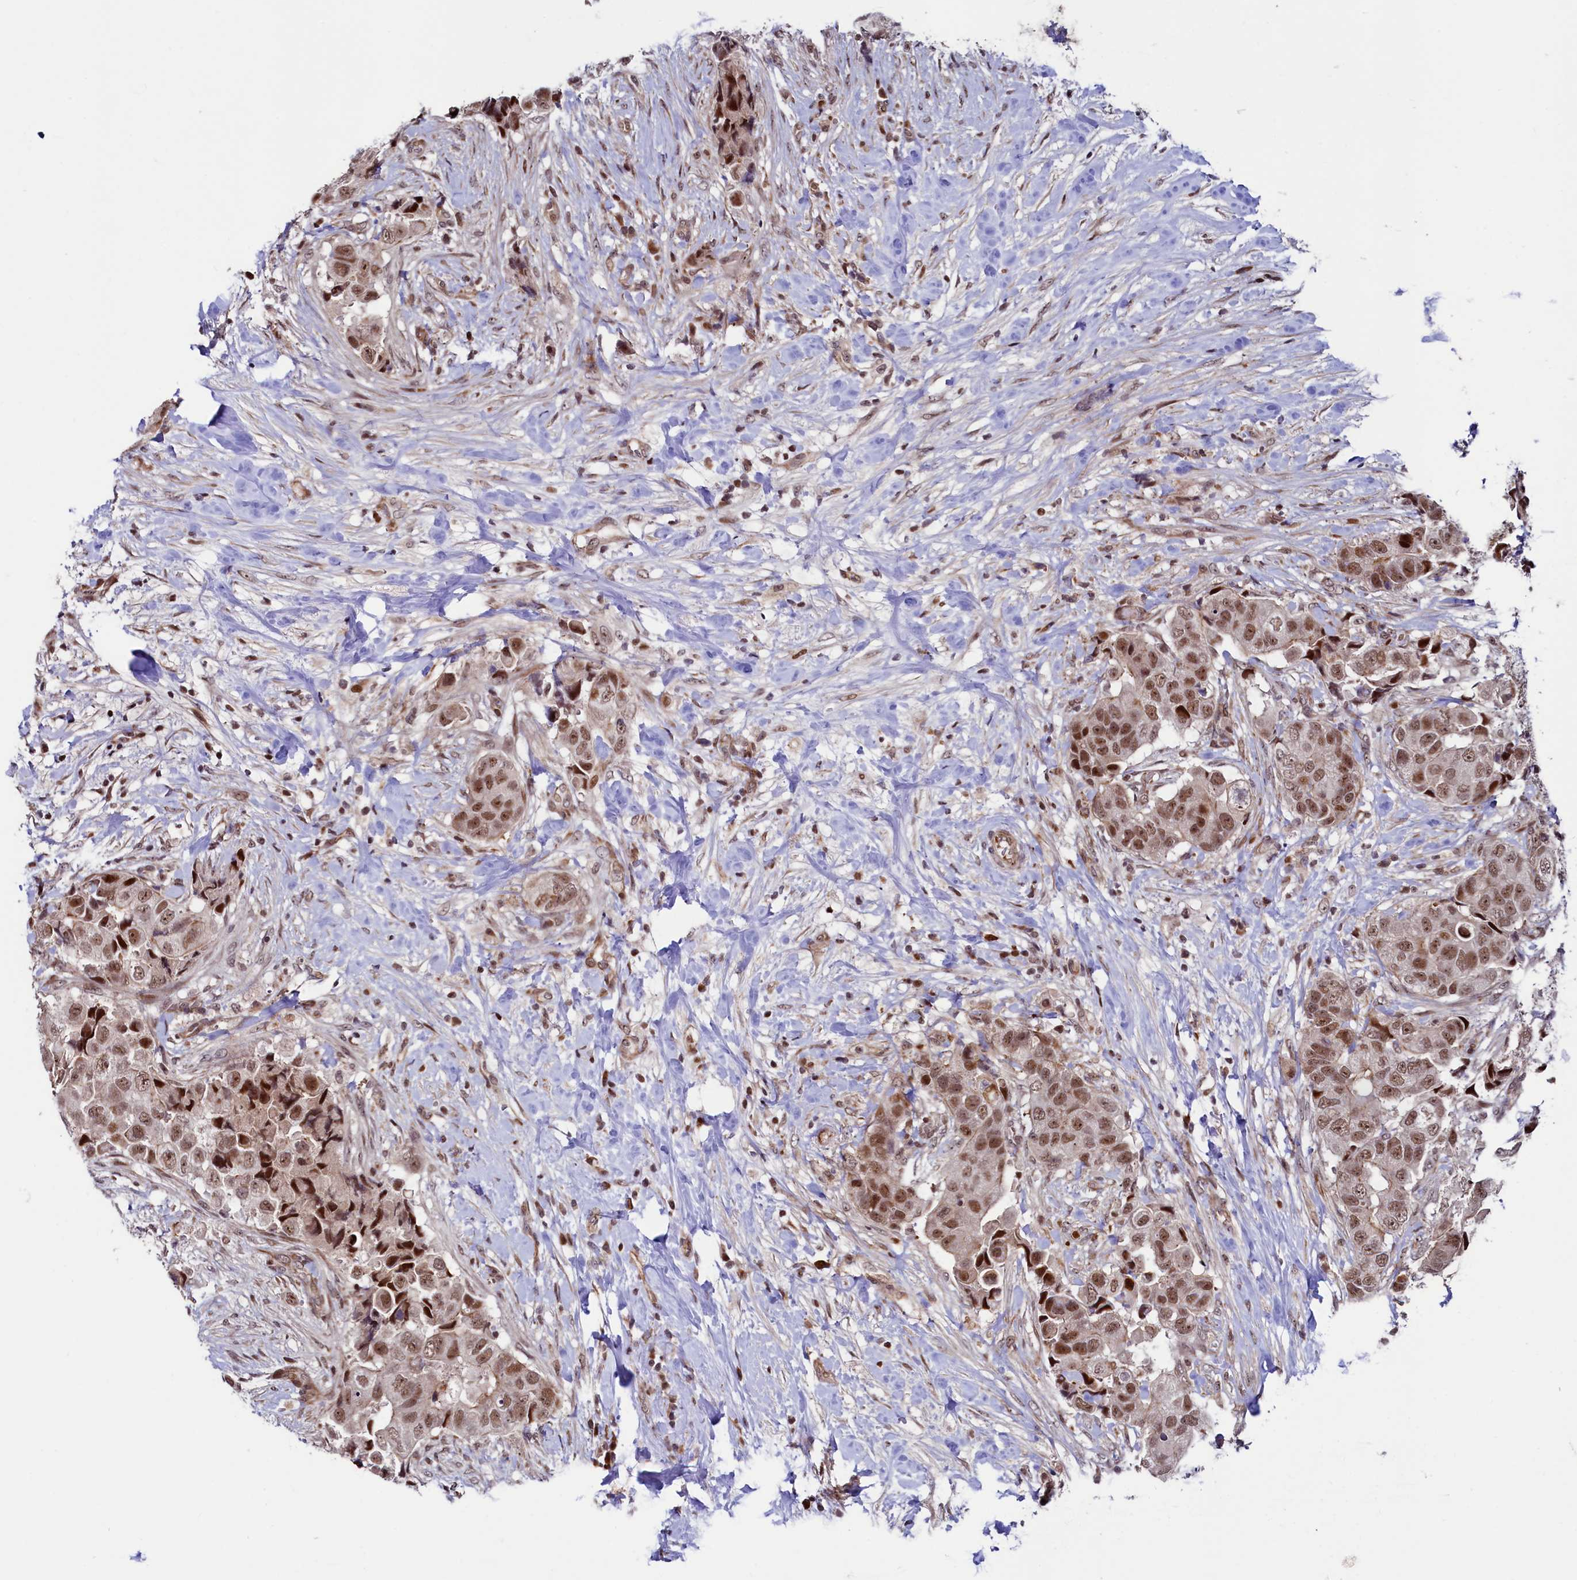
{"staining": {"intensity": "moderate", "quantity": ">75%", "location": "nuclear"}, "tissue": "breast cancer", "cell_type": "Tumor cells", "image_type": "cancer", "snomed": [{"axis": "morphology", "description": "Normal tissue, NOS"}, {"axis": "morphology", "description": "Duct carcinoma"}, {"axis": "topography", "description": "Breast"}], "caption": "Tumor cells reveal medium levels of moderate nuclear staining in approximately >75% of cells in human invasive ductal carcinoma (breast). Nuclei are stained in blue.", "gene": "LEO1", "patient": {"sex": "female", "age": 62}}